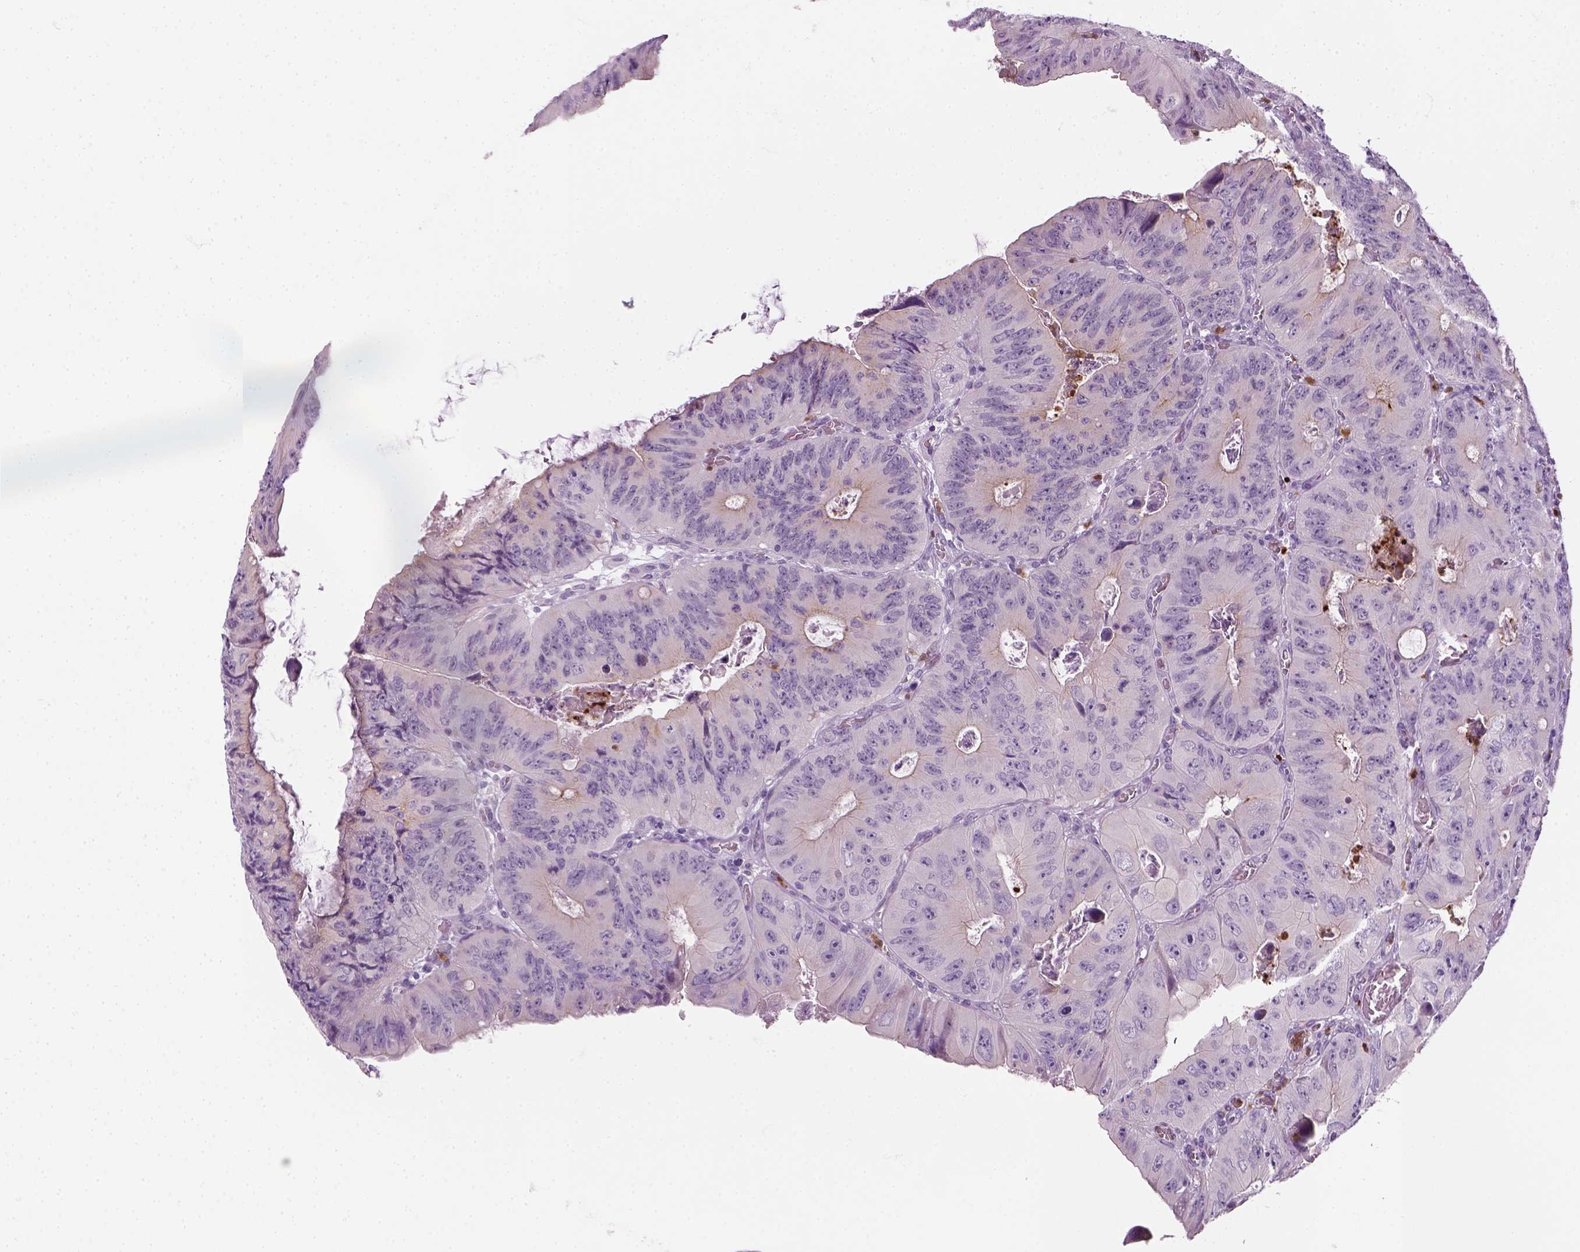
{"staining": {"intensity": "negative", "quantity": "none", "location": "none"}, "tissue": "colorectal cancer", "cell_type": "Tumor cells", "image_type": "cancer", "snomed": [{"axis": "morphology", "description": "Adenocarcinoma, NOS"}, {"axis": "topography", "description": "Colon"}], "caption": "An immunohistochemistry (IHC) micrograph of colorectal cancer is shown. There is no staining in tumor cells of colorectal cancer.", "gene": "IL4", "patient": {"sex": "female", "age": 84}}